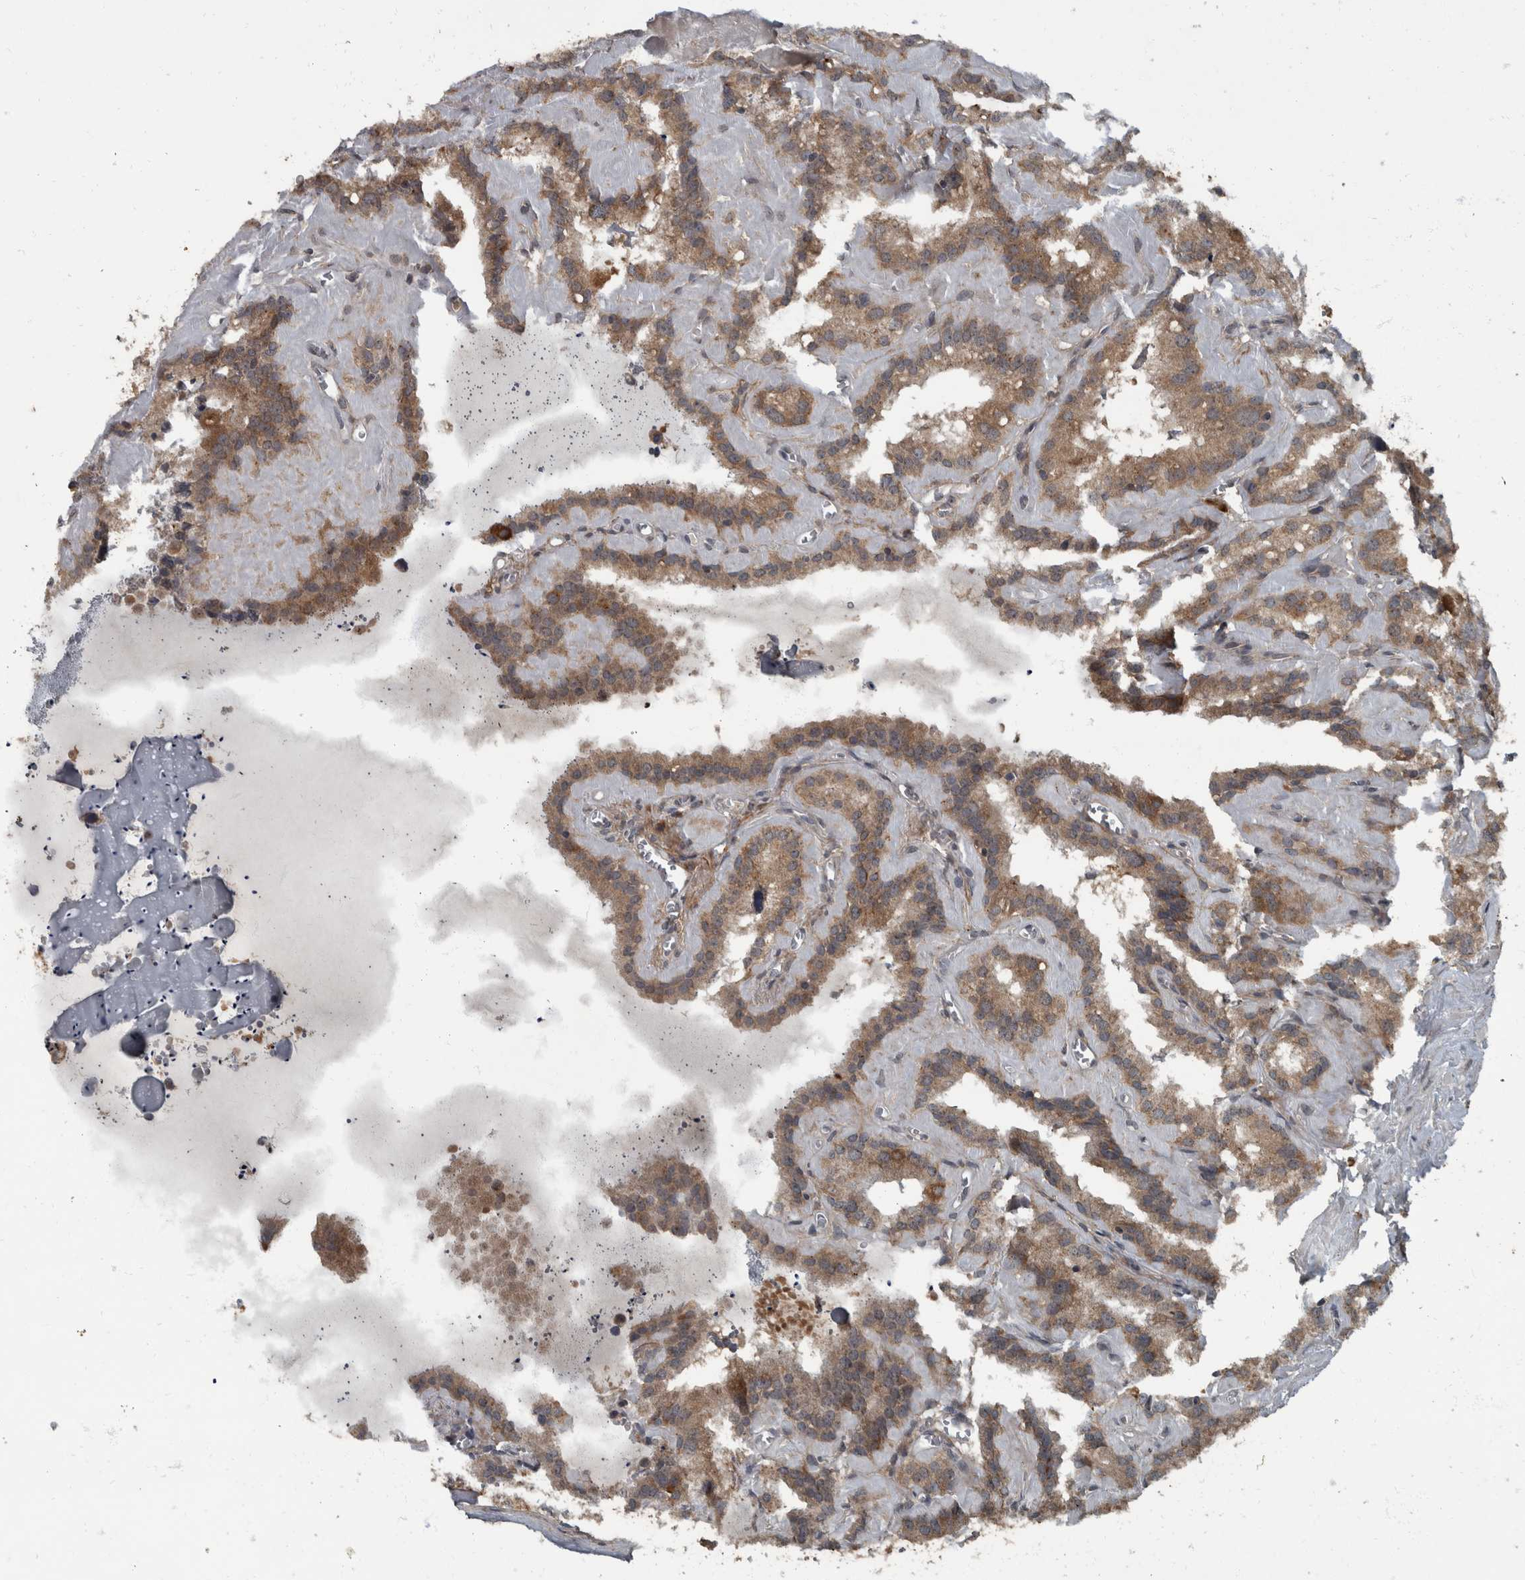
{"staining": {"intensity": "moderate", "quantity": ">75%", "location": "cytoplasmic/membranous"}, "tissue": "seminal vesicle", "cell_type": "Glandular cells", "image_type": "normal", "snomed": [{"axis": "morphology", "description": "Normal tissue, NOS"}, {"axis": "topography", "description": "Prostate"}, {"axis": "topography", "description": "Seminal veicle"}], "caption": "Seminal vesicle stained with a brown dye displays moderate cytoplasmic/membranous positive staining in approximately >75% of glandular cells.", "gene": "RABGGTB", "patient": {"sex": "male", "age": 59}}